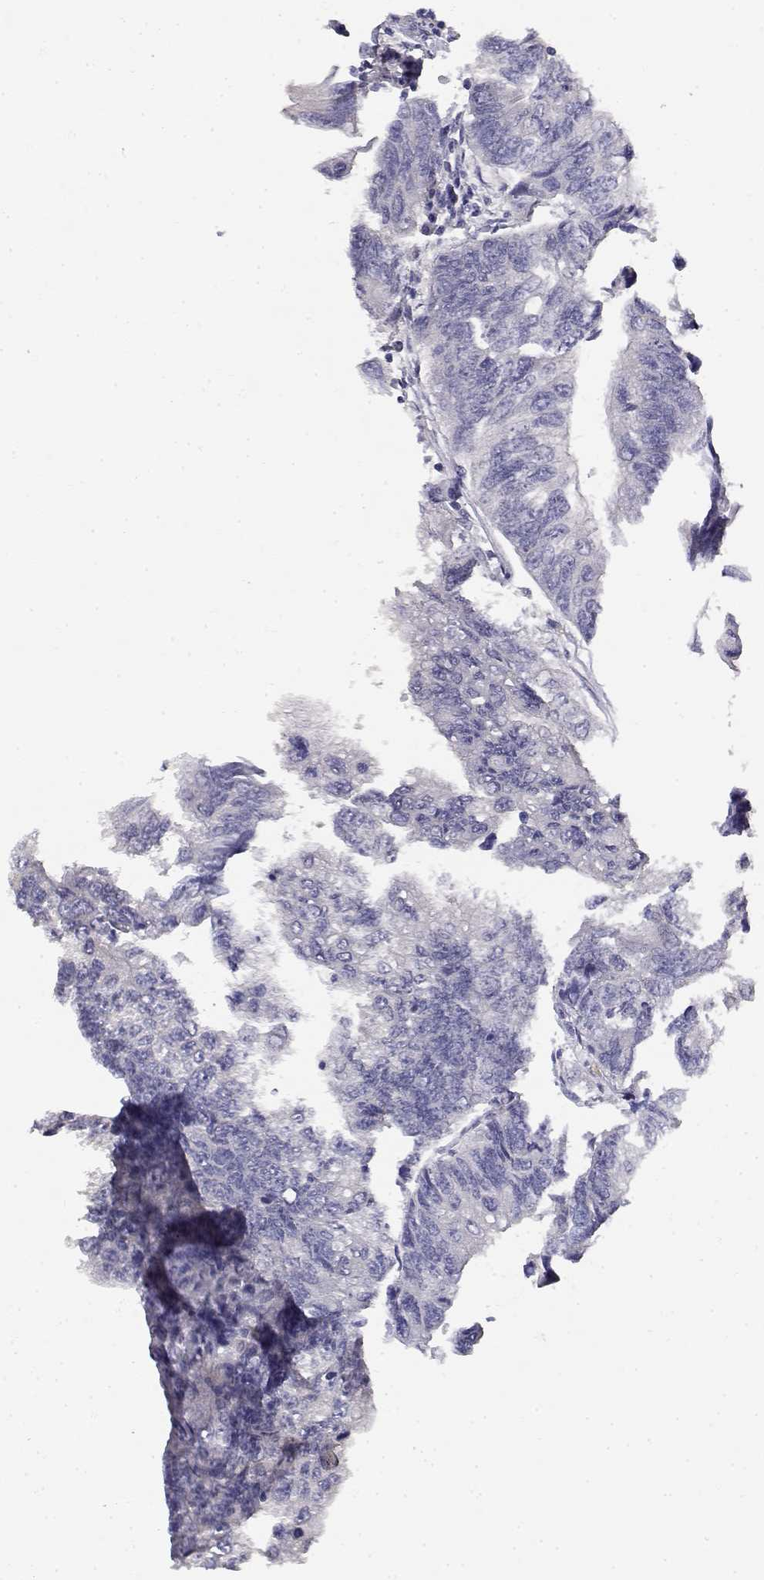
{"staining": {"intensity": "negative", "quantity": "none", "location": "none"}, "tissue": "colorectal cancer", "cell_type": "Tumor cells", "image_type": "cancer", "snomed": [{"axis": "morphology", "description": "Adenocarcinoma, NOS"}, {"axis": "topography", "description": "Colon"}], "caption": "This is a micrograph of immunohistochemistry (IHC) staining of colorectal cancer, which shows no positivity in tumor cells.", "gene": "ADA", "patient": {"sex": "female", "age": 65}}